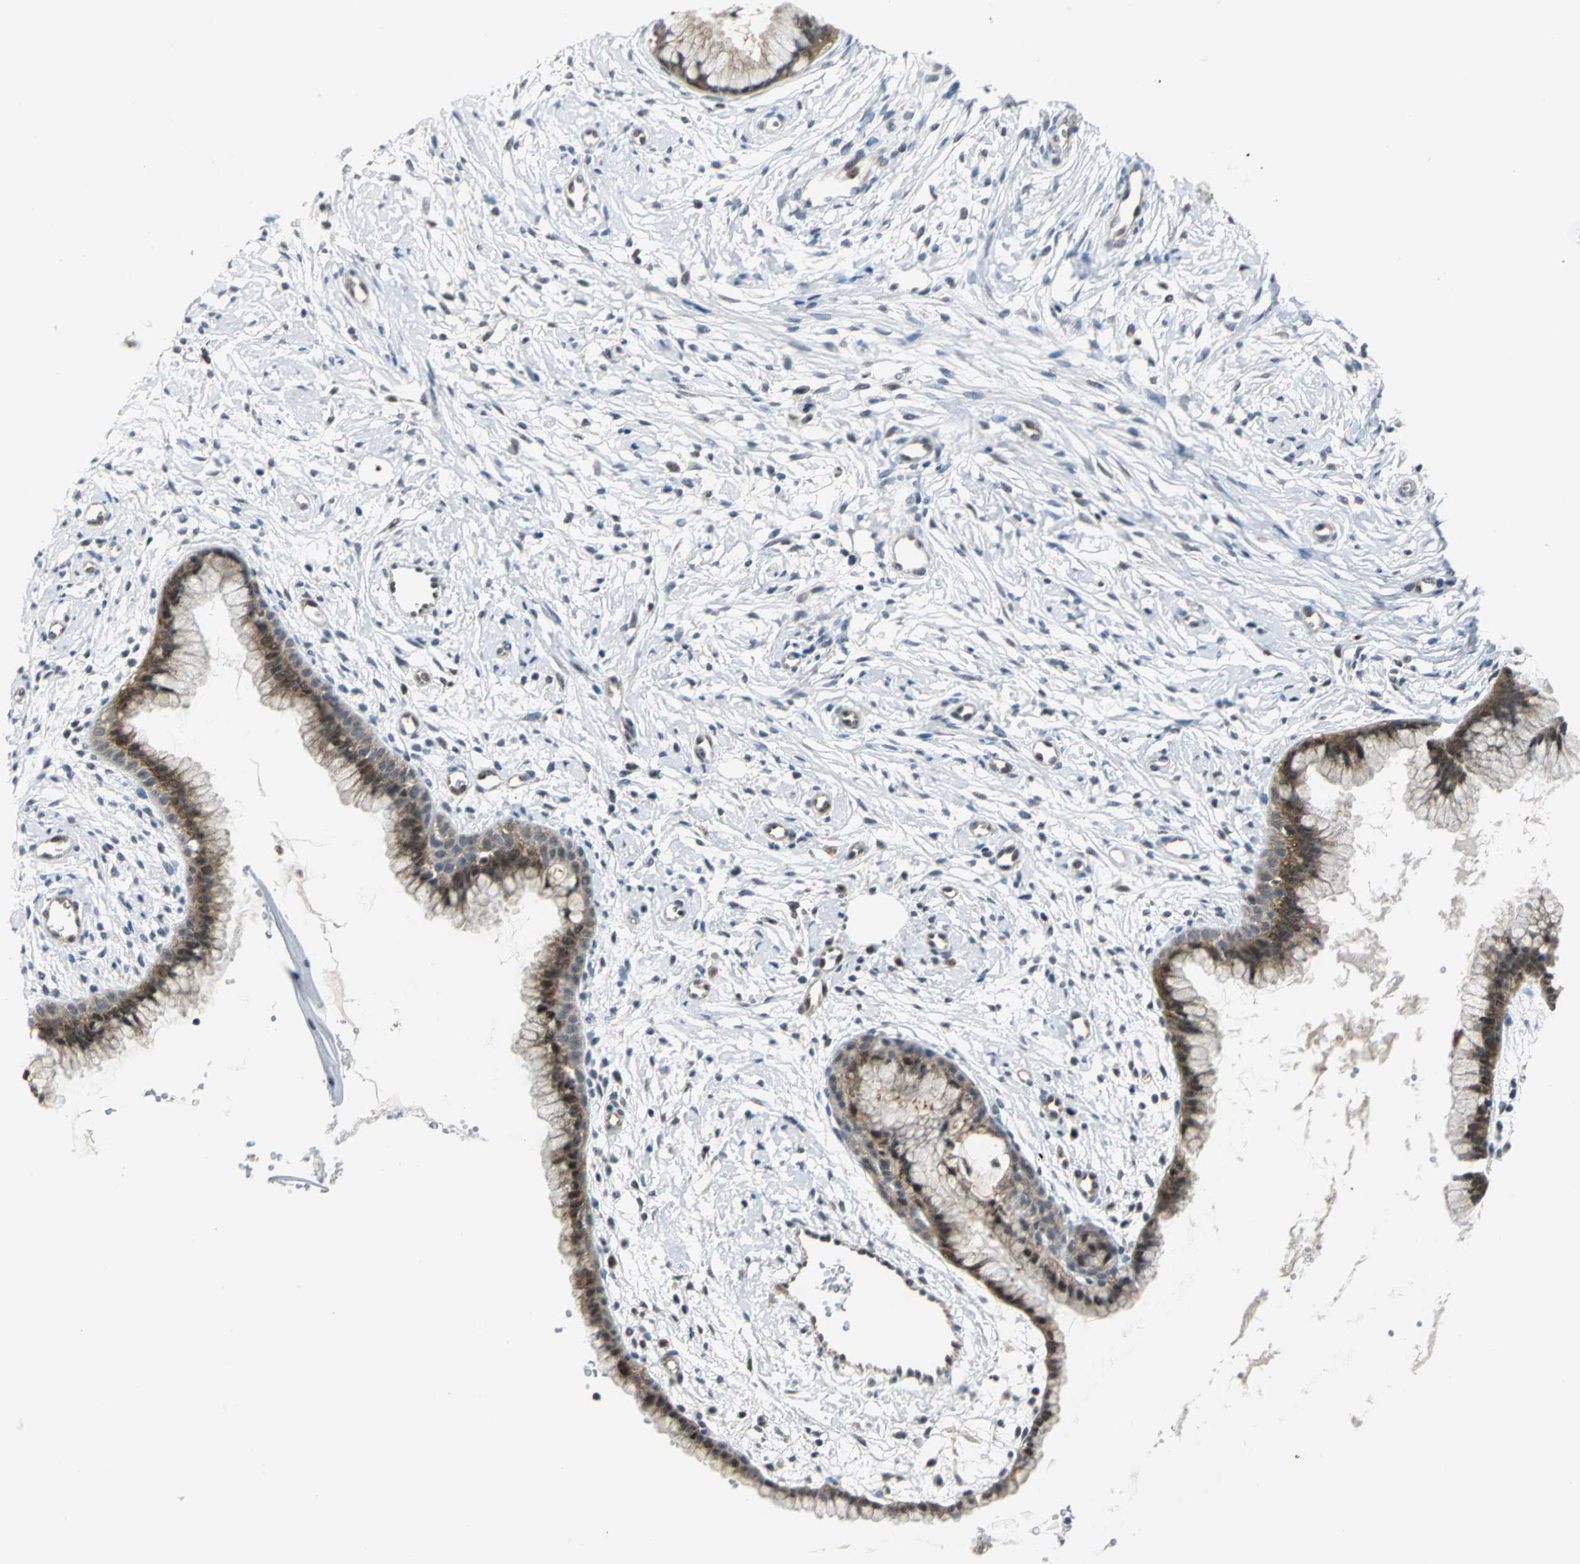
{"staining": {"intensity": "moderate", "quantity": "25%-75%", "location": "nuclear"}, "tissue": "cervix", "cell_type": "Glandular cells", "image_type": "normal", "snomed": [{"axis": "morphology", "description": "Normal tissue, NOS"}, {"axis": "topography", "description": "Cervix"}], "caption": "Immunohistochemistry (IHC) micrograph of normal human cervix stained for a protein (brown), which shows medium levels of moderate nuclear staining in about 25%-75% of glandular cells.", "gene": "PSMA4", "patient": {"sex": "female", "age": 39}}